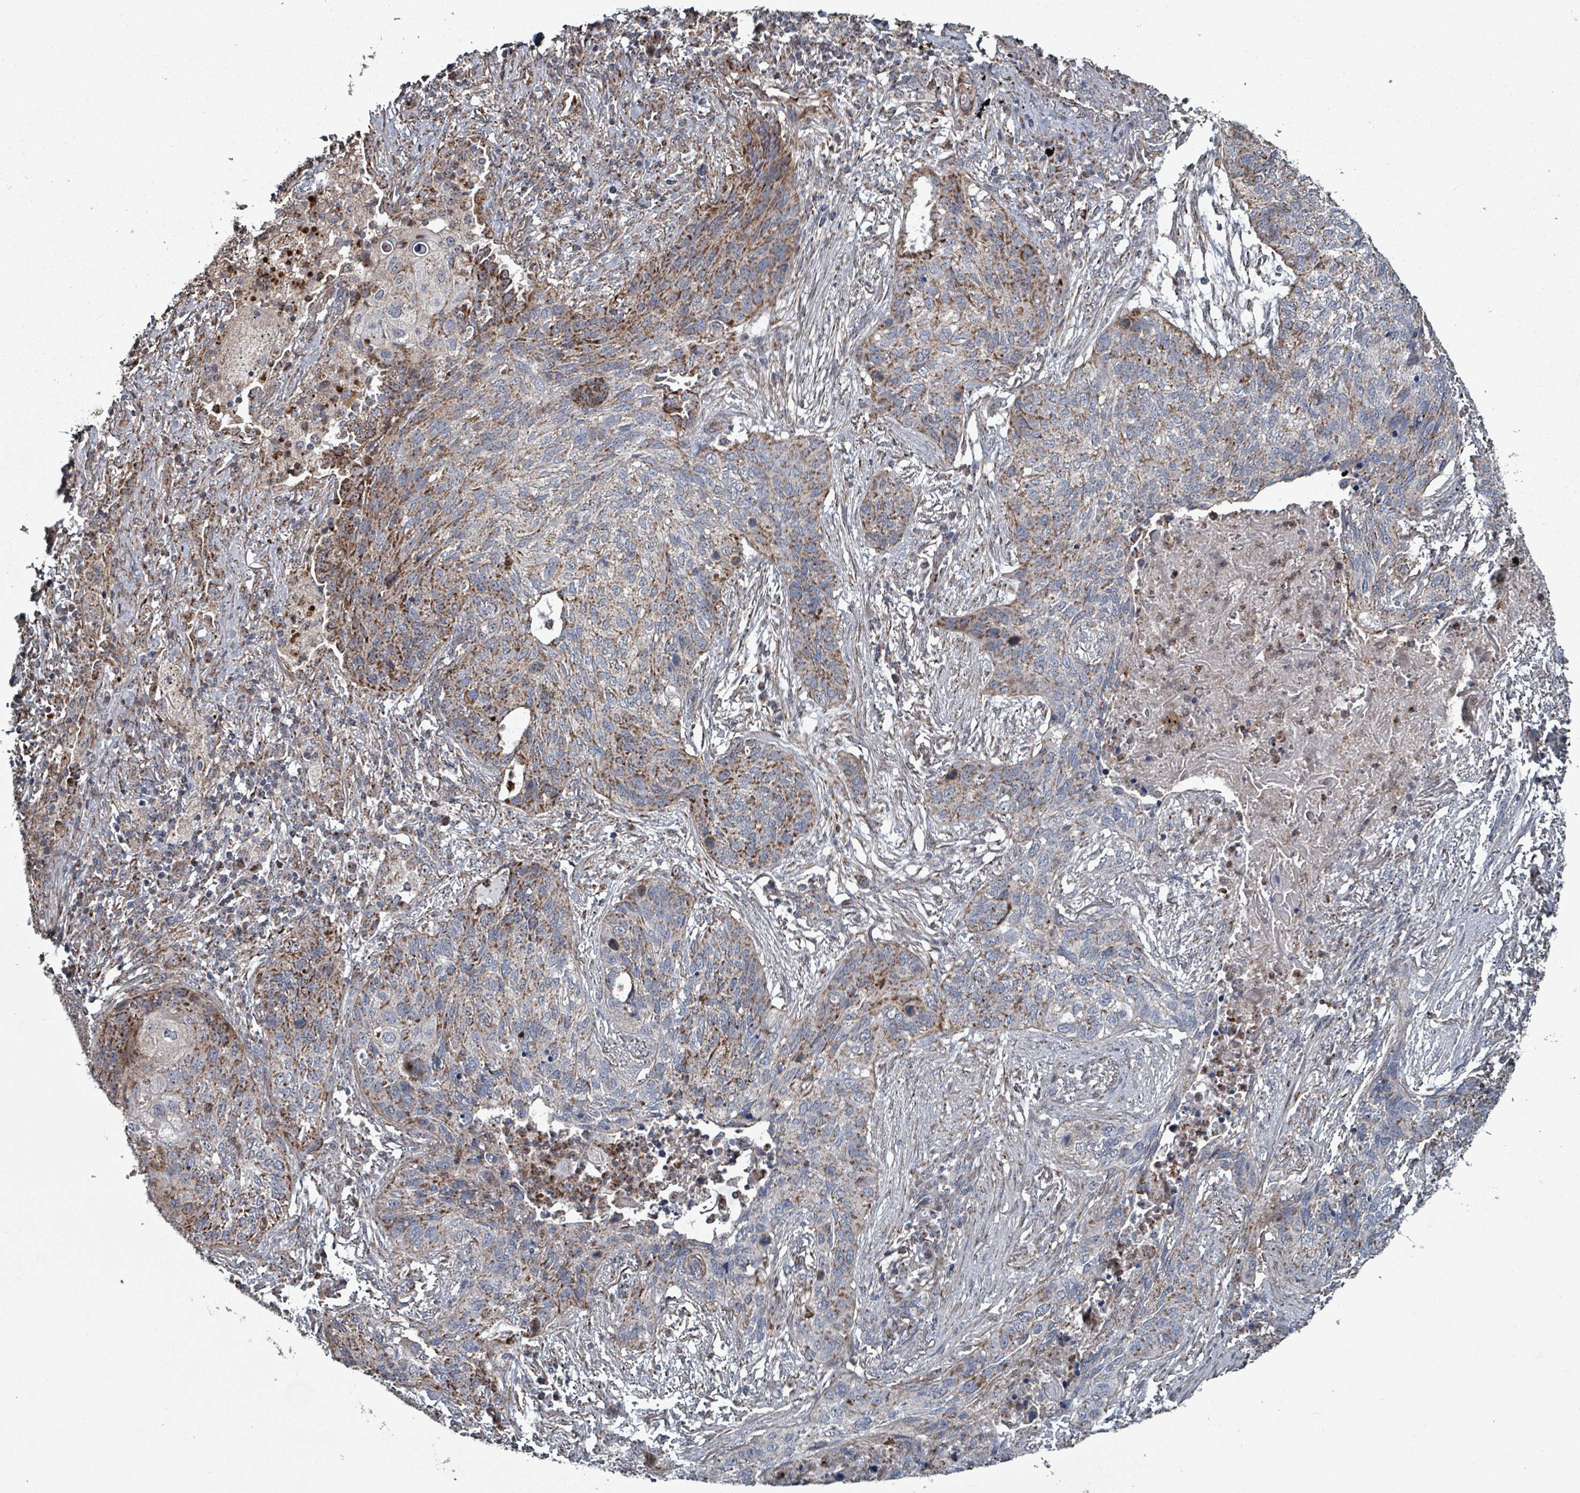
{"staining": {"intensity": "moderate", "quantity": "25%-75%", "location": "cytoplasmic/membranous"}, "tissue": "lung cancer", "cell_type": "Tumor cells", "image_type": "cancer", "snomed": [{"axis": "morphology", "description": "Squamous cell carcinoma, NOS"}, {"axis": "topography", "description": "Lung"}], "caption": "A high-resolution photomicrograph shows immunohistochemistry (IHC) staining of lung cancer, which exhibits moderate cytoplasmic/membranous positivity in about 25%-75% of tumor cells.", "gene": "MRPL4", "patient": {"sex": "female", "age": 63}}